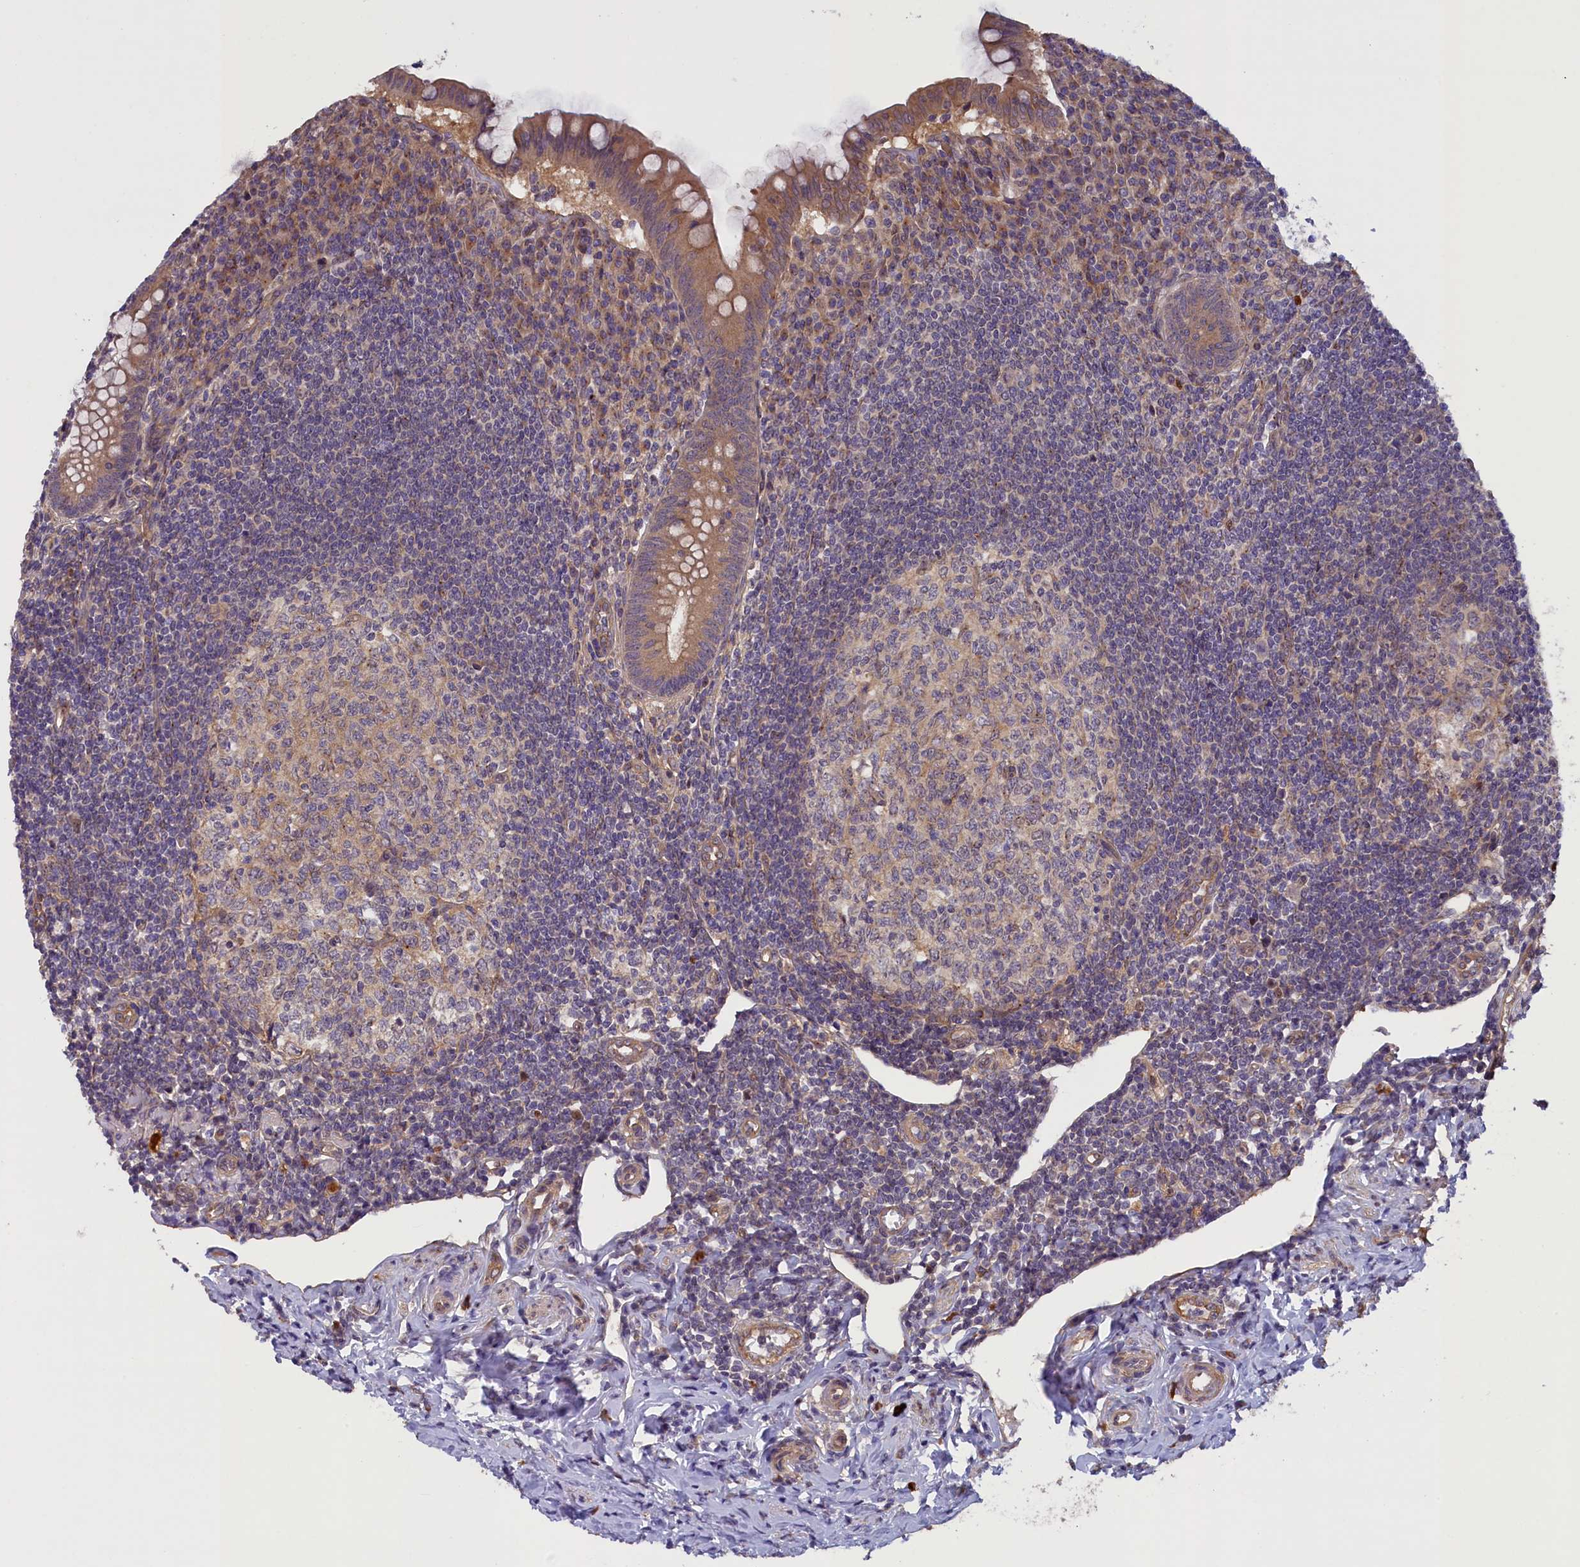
{"staining": {"intensity": "moderate", "quantity": ">75%", "location": "cytoplasmic/membranous"}, "tissue": "appendix", "cell_type": "Glandular cells", "image_type": "normal", "snomed": [{"axis": "morphology", "description": "Normal tissue, NOS"}, {"axis": "topography", "description": "Appendix"}], "caption": "Immunohistochemistry of unremarkable appendix shows medium levels of moderate cytoplasmic/membranous staining in approximately >75% of glandular cells.", "gene": "CCDC9B", "patient": {"sex": "female", "age": 33}}